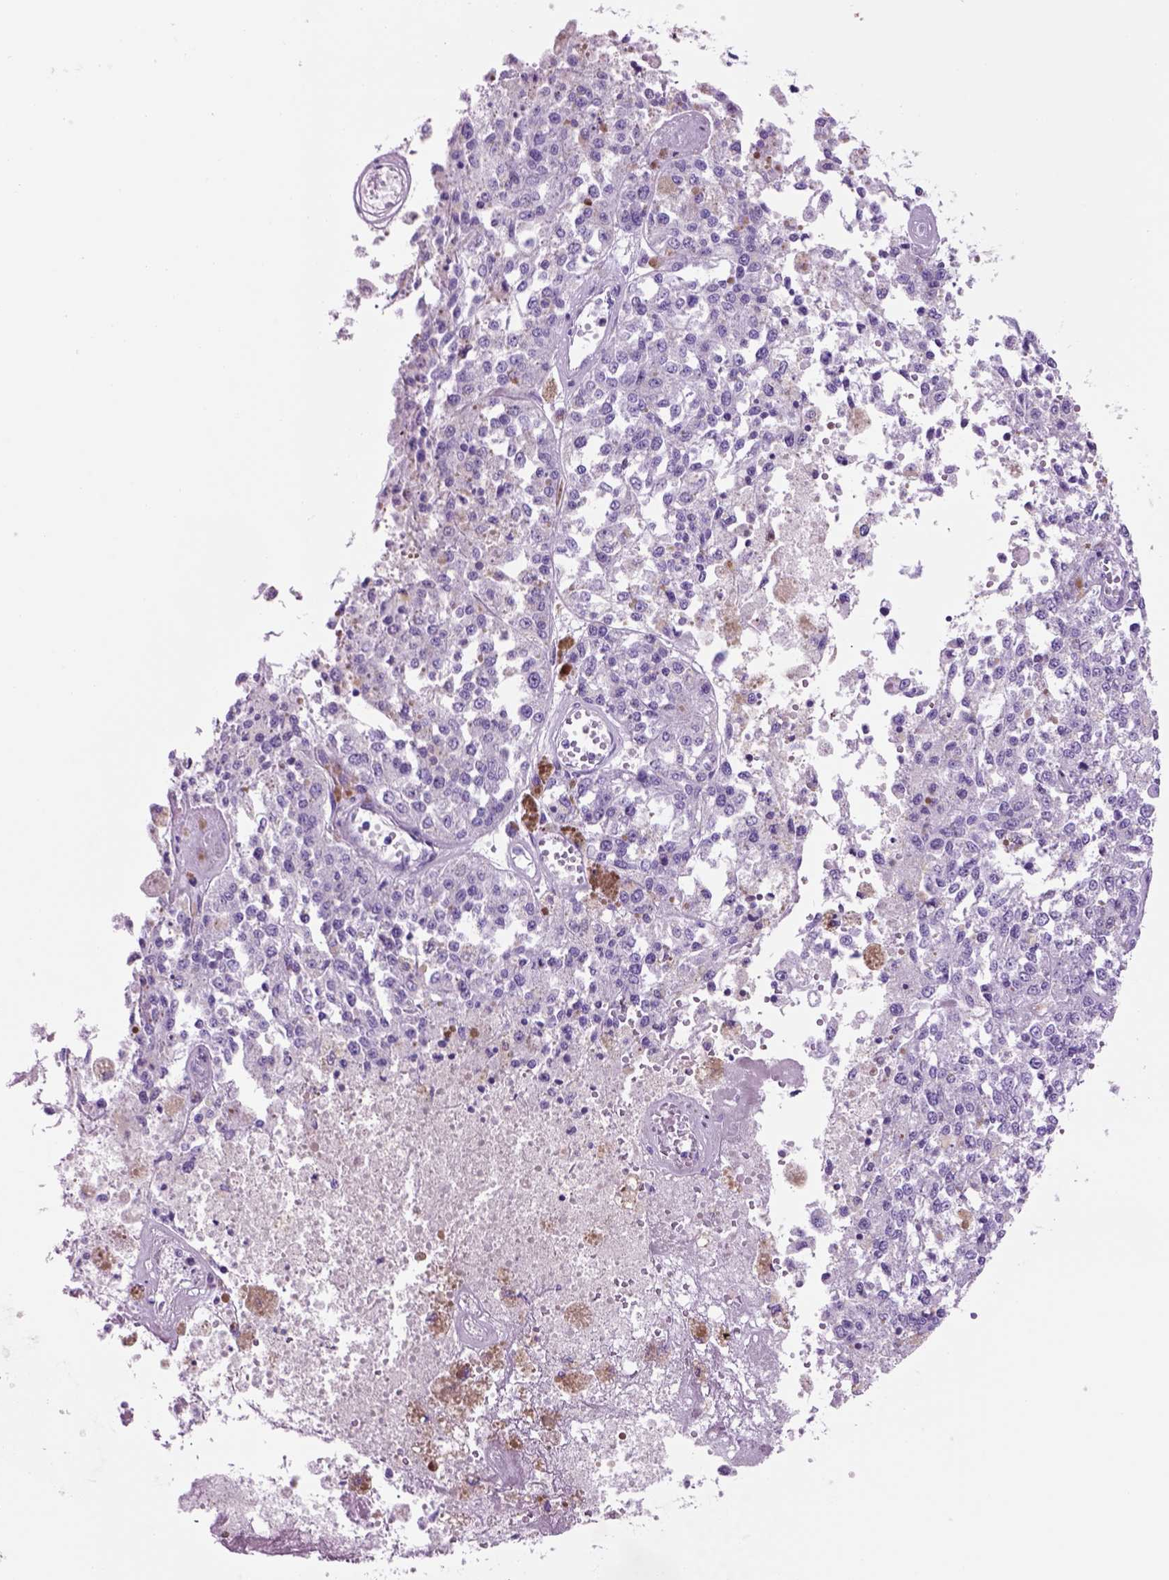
{"staining": {"intensity": "negative", "quantity": "none", "location": "none"}, "tissue": "melanoma", "cell_type": "Tumor cells", "image_type": "cancer", "snomed": [{"axis": "morphology", "description": "Malignant melanoma, Metastatic site"}, {"axis": "topography", "description": "Lymph node"}], "caption": "There is no significant positivity in tumor cells of malignant melanoma (metastatic site).", "gene": "HHIPL2", "patient": {"sex": "female", "age": 64}}